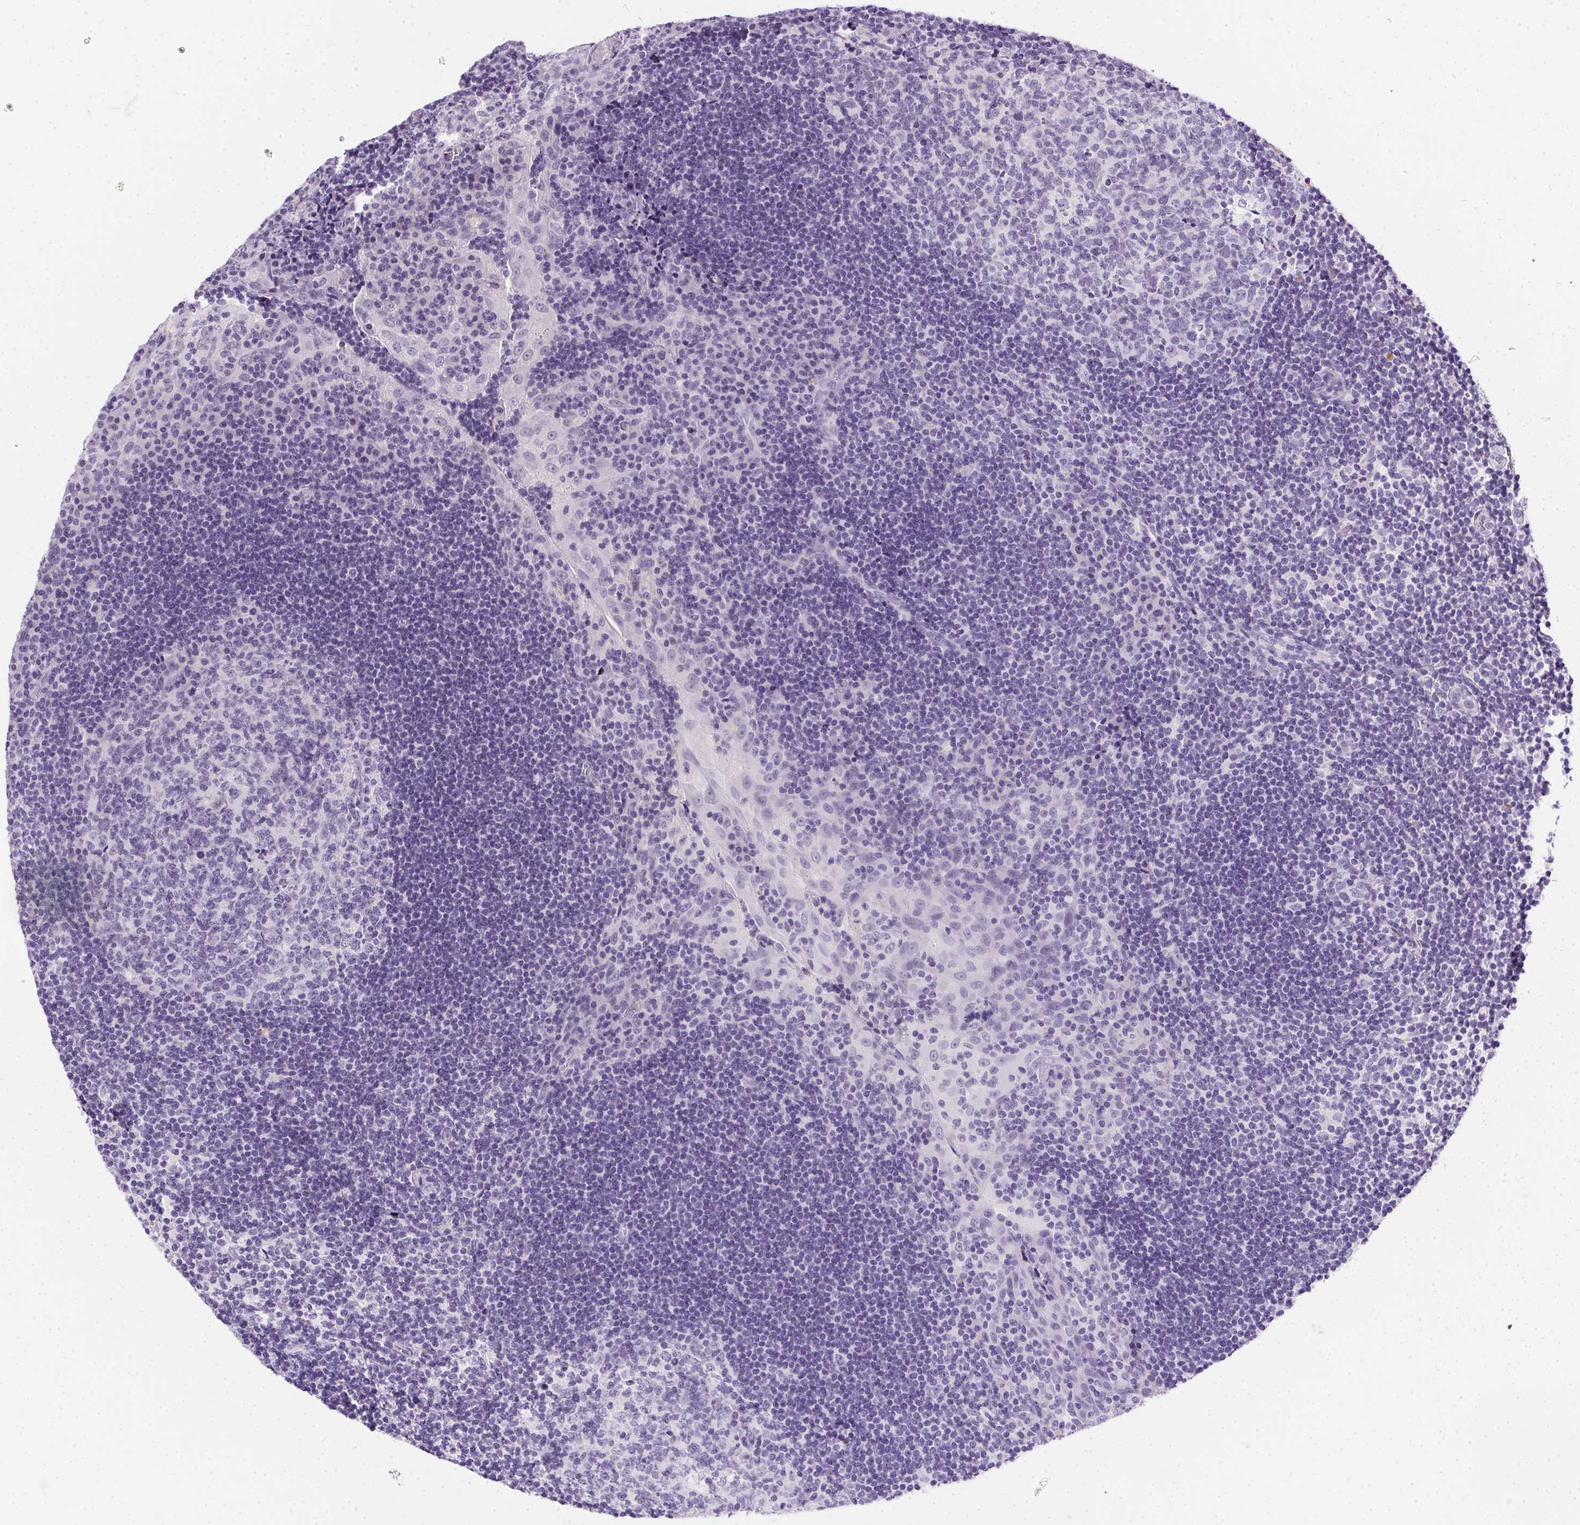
{"staining": {"intensity": "negative", "quantity": "none", "location": "none"}, "tissue": "tonsil", "cell_type": "Germinal center cells", "image_type": "normal", "snomed": [{"axis": "morphology", "description": "Normal tissue, NOS"}, {"axis": "topography", "description": "Tonsil"}], "caption": "The immunohistochemistry (IHC) image has no significant expression in germinal center cells of tonsil.", "gene": "SSTR4", "patient": {"sex": "male", "age": 17}}